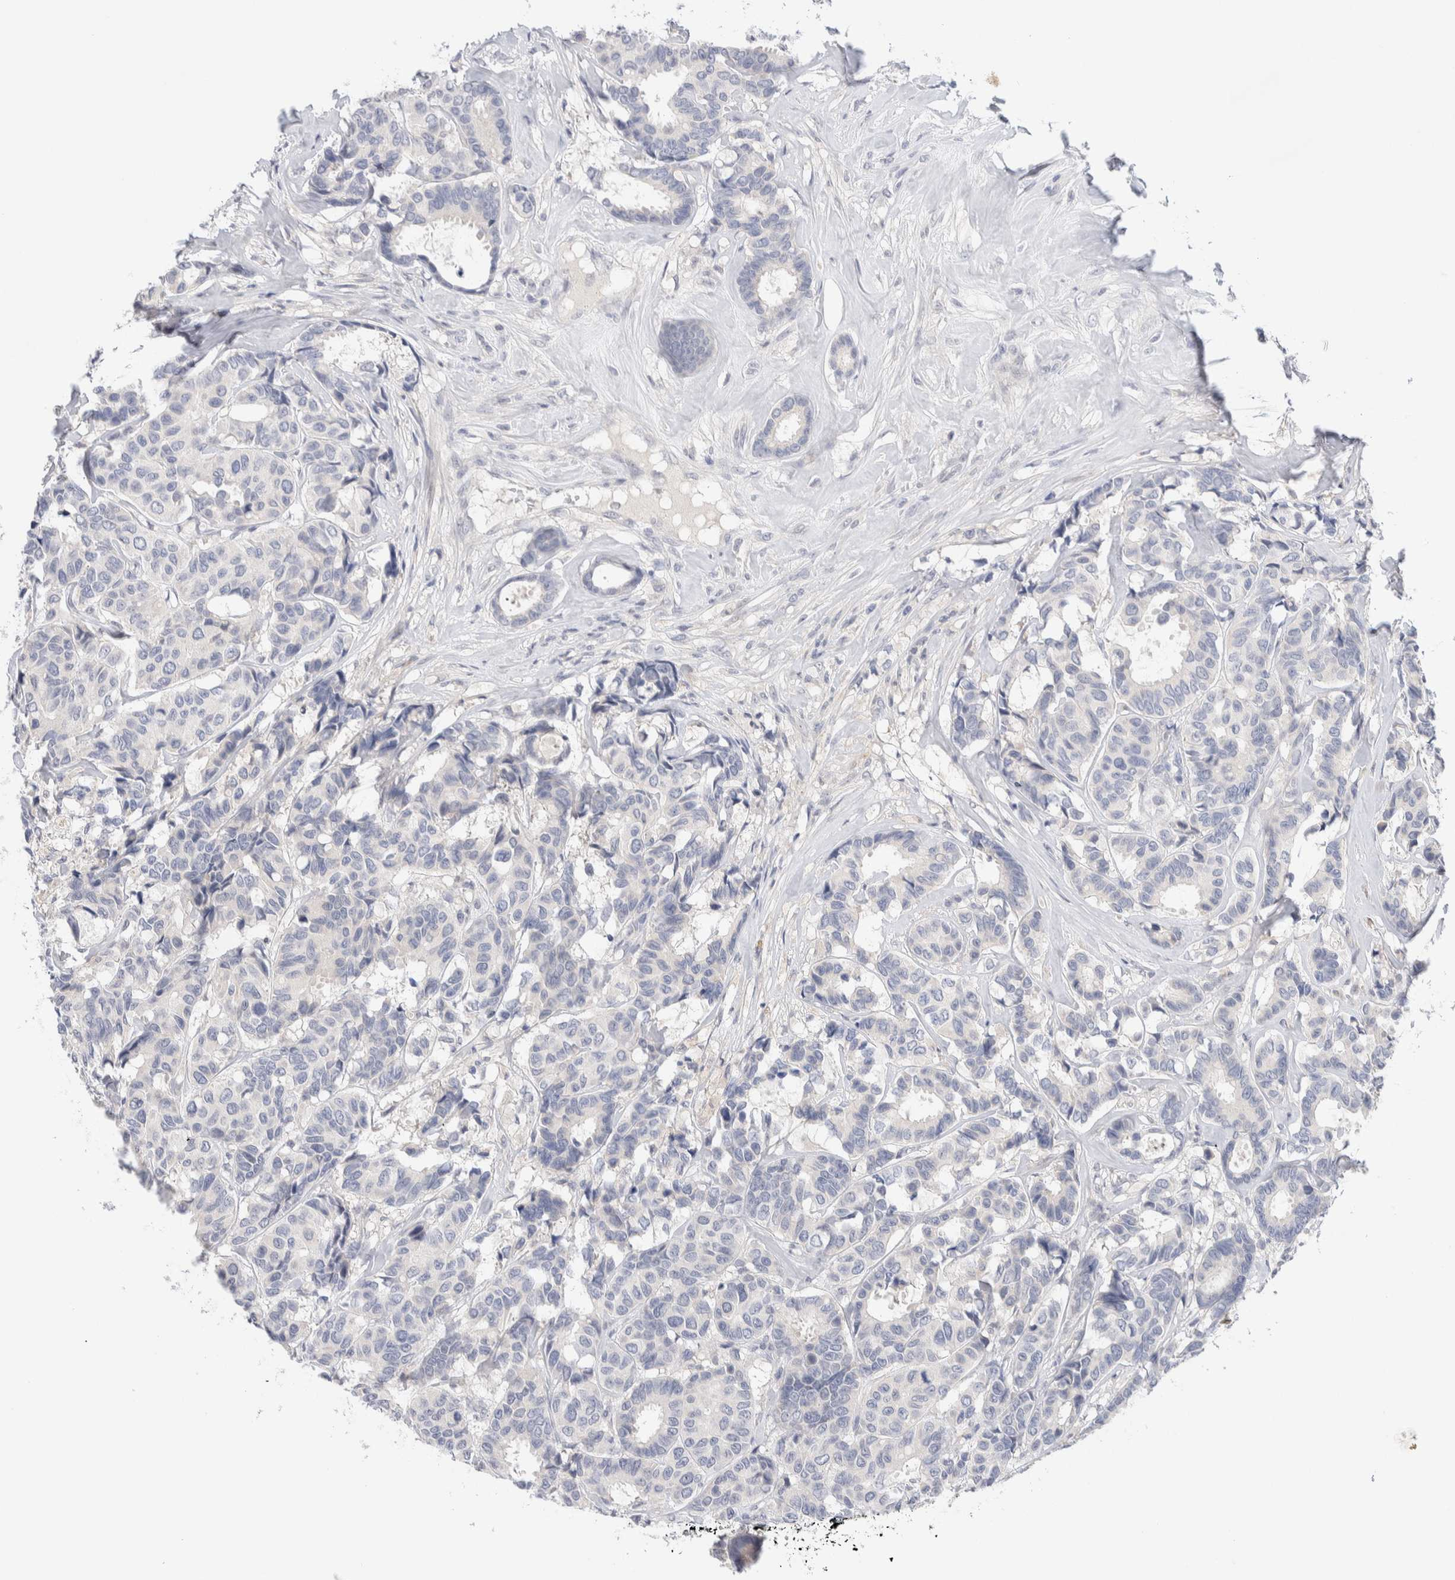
{"staining": {"intensity": "negative", "quantity": "none", "location": "none"}, "tissue": "breast cancer", "cell_type": "Tumor cells", "image_type": "cancer", "snomed": [{"axis": "morphology", "description": "Duct carcinoma"}, {"axis": "topography", "description": "Breast"}], "caption": "The image demonstrates no staining of tumor cells in breast cancer (intraductal carcinoma). (Stains: DAB immunohistochemistry with hematoxylin counter stain, Microscopy: brightfield microscopy at high magnification).", "gene": "DNAJB6", "patient": {"sex": "female", "age": 87}}